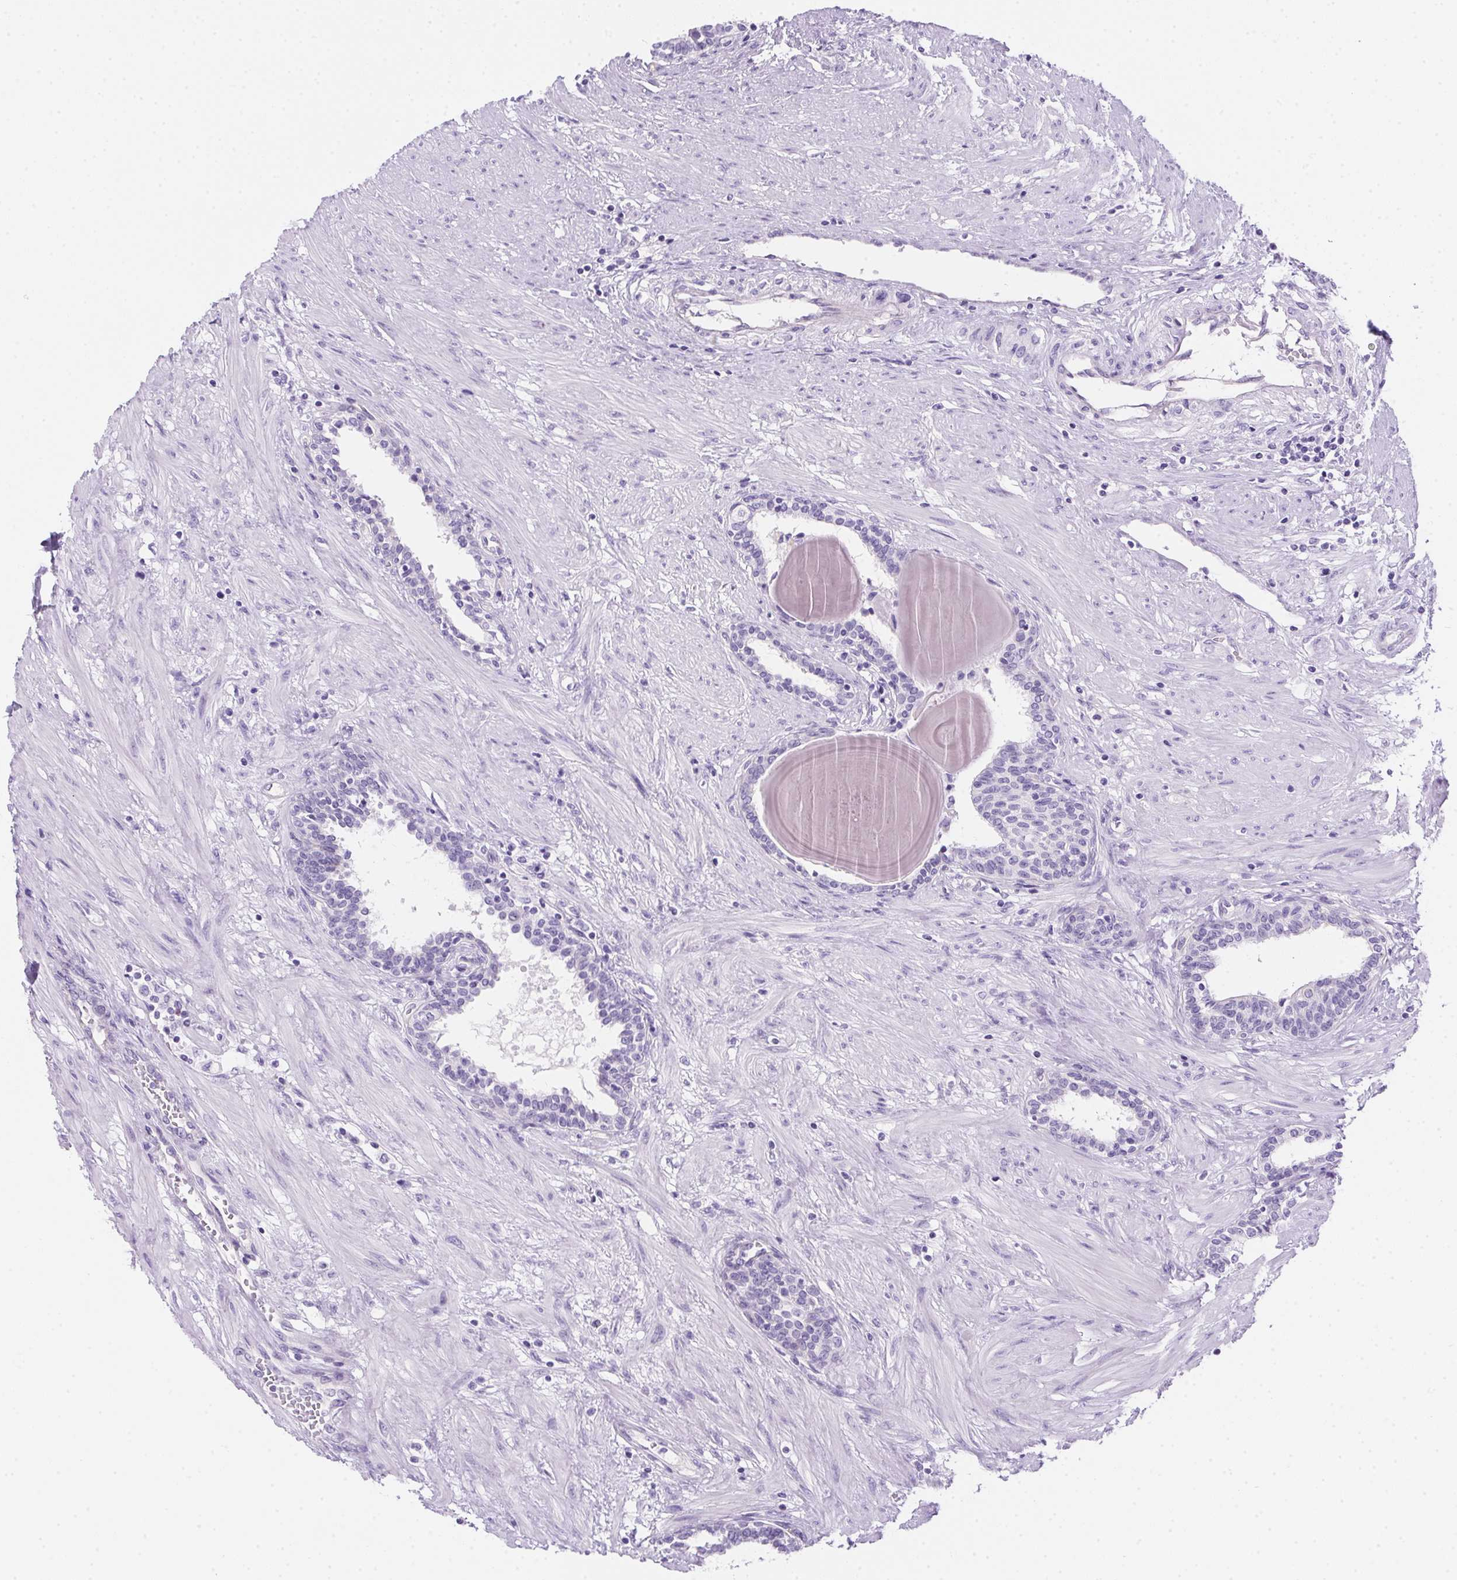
{"staining": {"intensity": "negative", "quantity": "none", "location": "none"}, "tissue": "prostate", "cell_type": "Glandular cells", "image_type": "normal", "snomed": [{"axis": "morphology", "description": "Normal tissue, NOS"}, {"axis": "topography", "description": "Prostate"}], "caption": "This is an immunohistochemistry micrograph of benign human prostate. There is no expression in glandular cells.", "gene": "SPACA5B", "patient": {"sex": "male", "age": 55}}